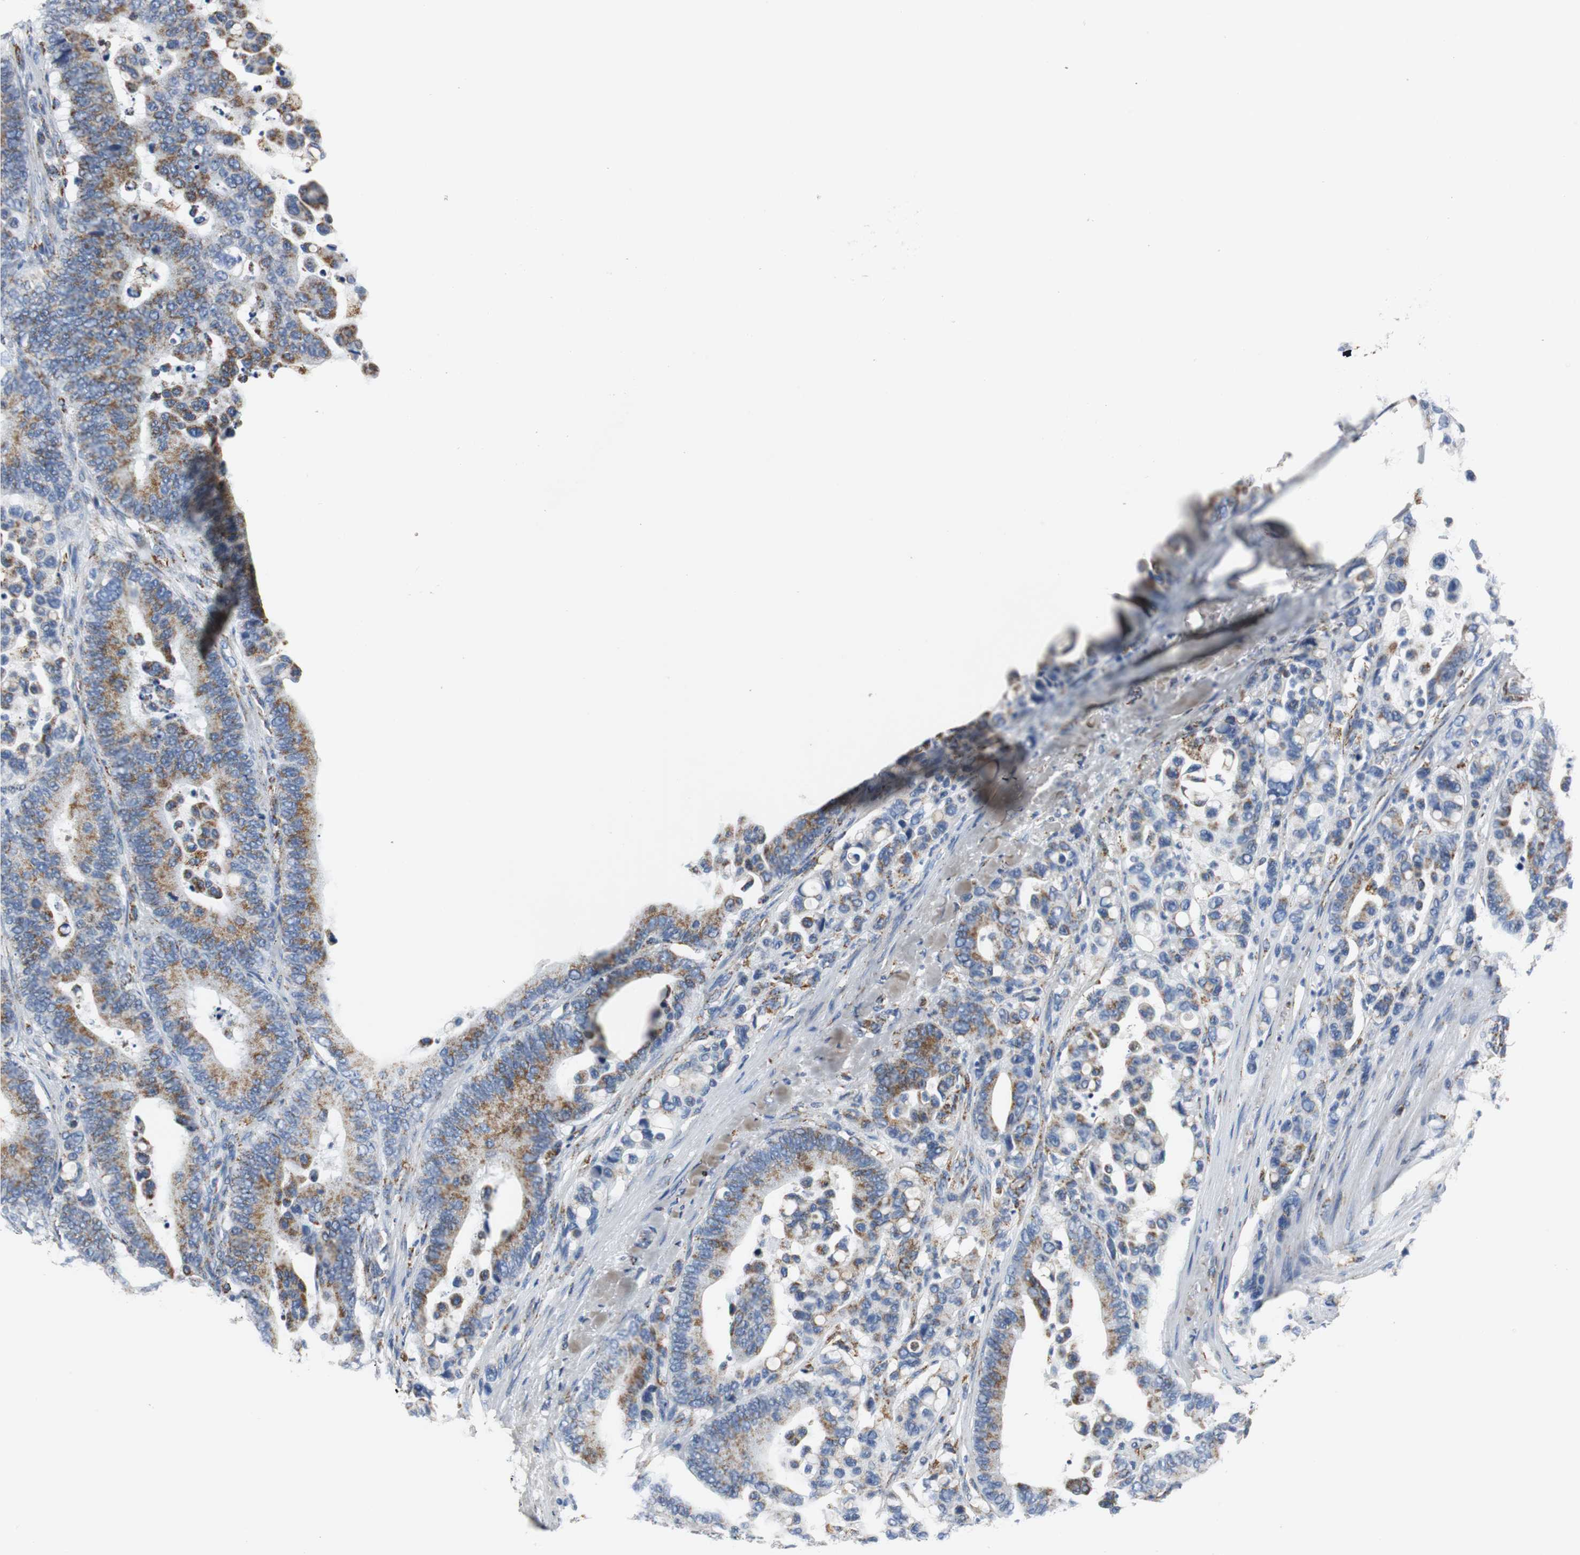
{"staining": {"intensity": "strong", "quantity": ">75%", "location": "cytoplasmic/membranous"}, "tissue": "colorectal cancer", "cell_type": "Tumor cells", "image_type": "cancer", "snomed": [{"axis": "morphology", "description": "Normal tissue, NOS"}, {"axis": "morphology", "description": "Adenocarcinoma, NOS"}, {"axis": "topography", "description": "Colon"}], "caption": "The photomicrograph demonstrates immunohistochemical staining of colorectal adenocarcinoma. There is strong cytoplasmic/membranous expression is seen in about >75% of tumor cells.", "gene": "C1QTNF7", "patient": {"sex": "male", "age": 82}}